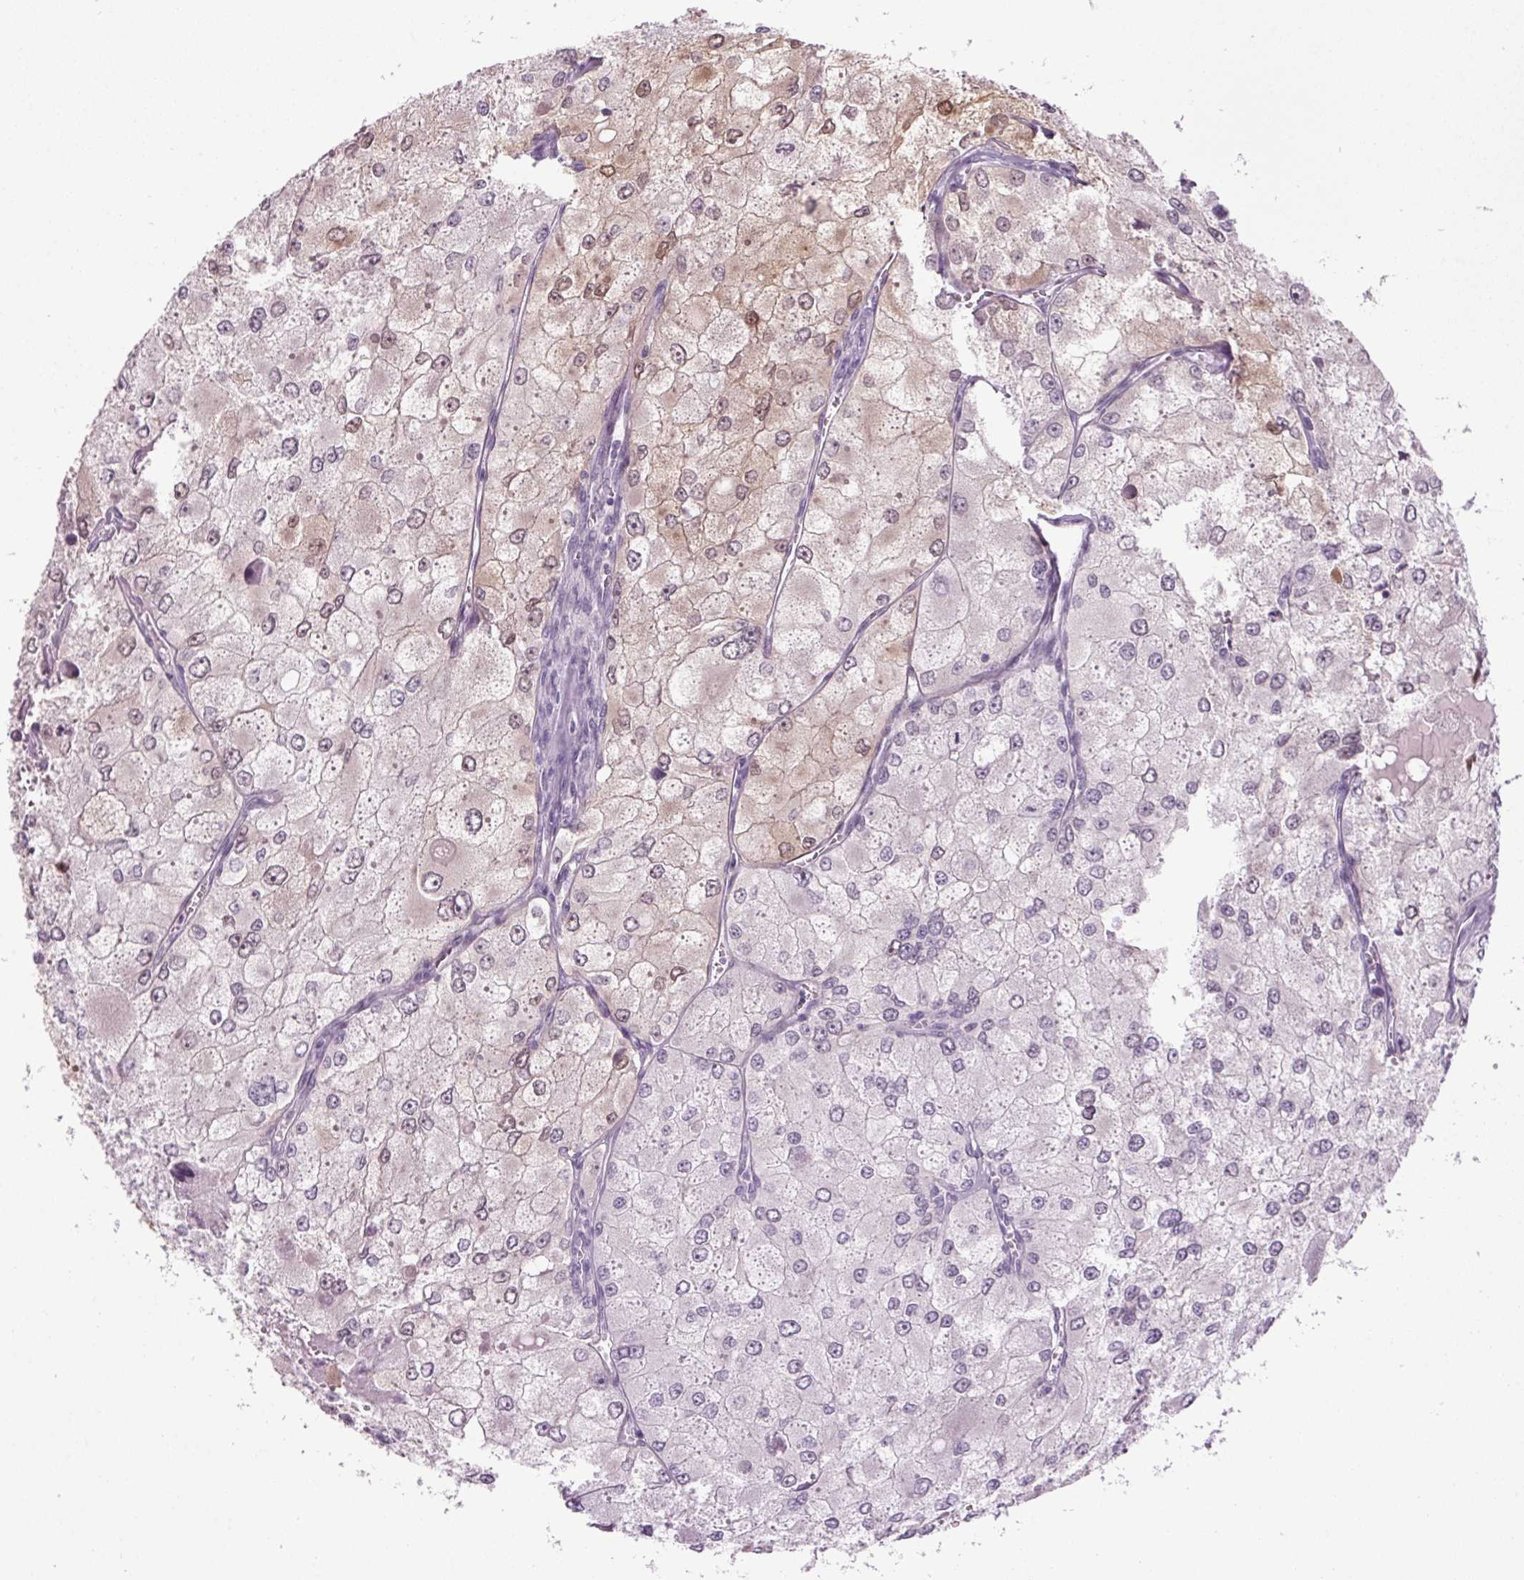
{"staining": {"intensity": "weak", "quantity": "25%-75%", "location": "cytoplasmic/membranous,nuclear"}, "tissue": "renal cancer", "cell_type": "Tumor cells", "image_type": "cancer", "snomed": [{"axis": "morphology", "description": "Adenocarcinoma, NOS"}, {"axis": "topography", "description": "Kidney"}], "caption": "Renal cancer stained with DAB immunohistochemistry exhibits low levels of weak cytoplasmic/membranous and nuclear positivity in about 25%-75% of tumor cells.", "gene": "PPP1R1A", "patient": {"sex": "female", "age": 70}}